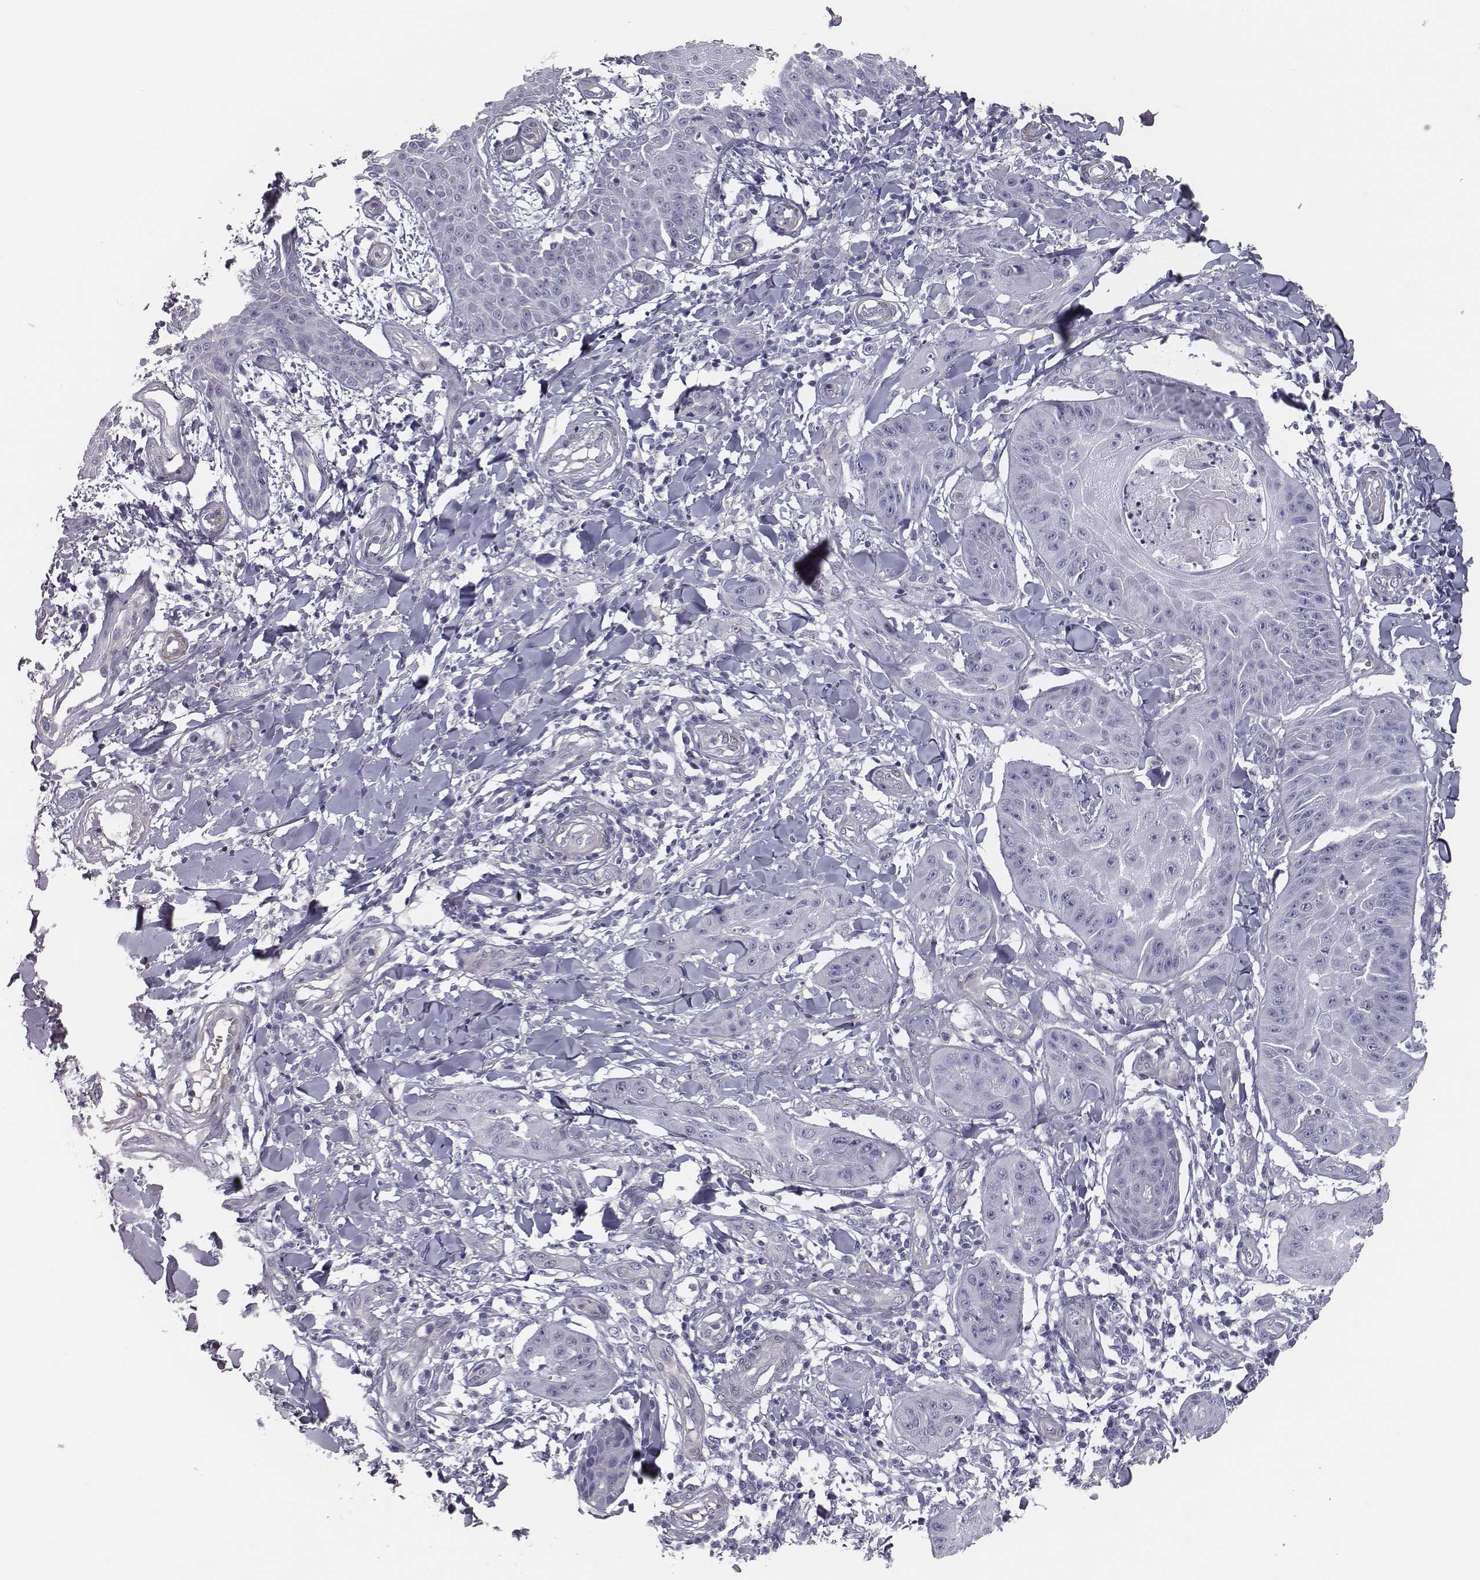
{"staining": {"intensity": "negative", "quantity": "none", "location": "none"}, "tissue": "skin cancer", "cell_type": "Tumor cells", "image_type": "cancer", "snomed": [{"axis": "morphology", "description": "Squamous cell carcinoma, NOS"}, {"axis": "topography", "description": "Skin"}], "caption": "Tumor cells show no significant protein positivity in skin squamous cell carcinoma.", "gene": "ISYNA1", "patient": {"sex": "male", "age": 70}}